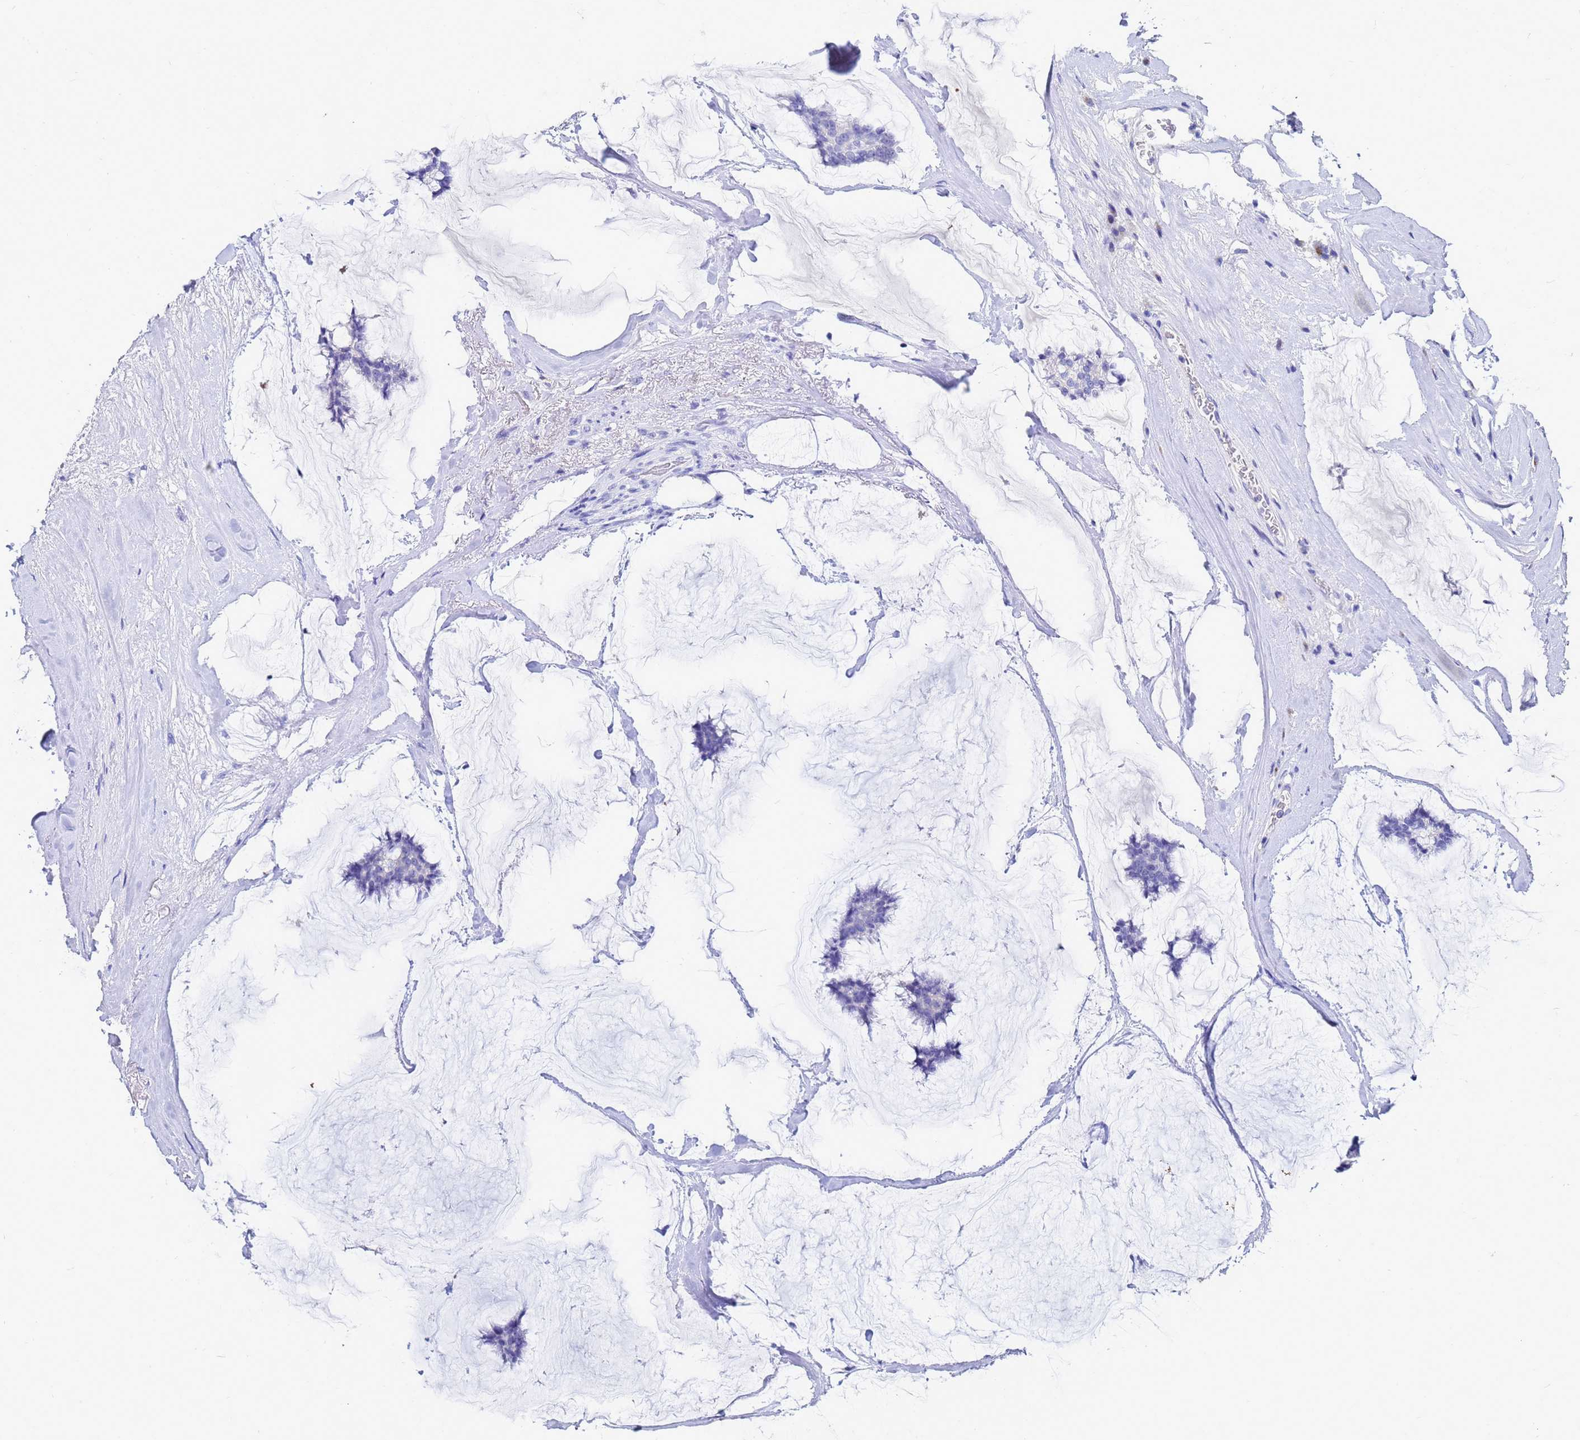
{"staining": {"intensity": "negative", "quantity": "none", "location": "none"}, "tissue": "breast cancer", "cell_type": "Tumor cells", "image_type": "cancer", "snomed": [{"axis": "morphology", "description": "Duct carcinoma"}, {"axis": "topography", "description": "Breast"}], "caption": "This histopathology image is of breast intraductal carcinoma stained with immunohistochemistry to label a protein in brown with the nuclei are counter-stained blue. There is no expression in tumor cells. The staining was performed using DAB (3,3'-diaminobenzidine) to visualize the protein expression in brown, while the nuclei were stained in blue with hematoxylin (Magnification: 20x).", "gene": "C2orf72", "patient": {"sex": "female", "age": 93}}